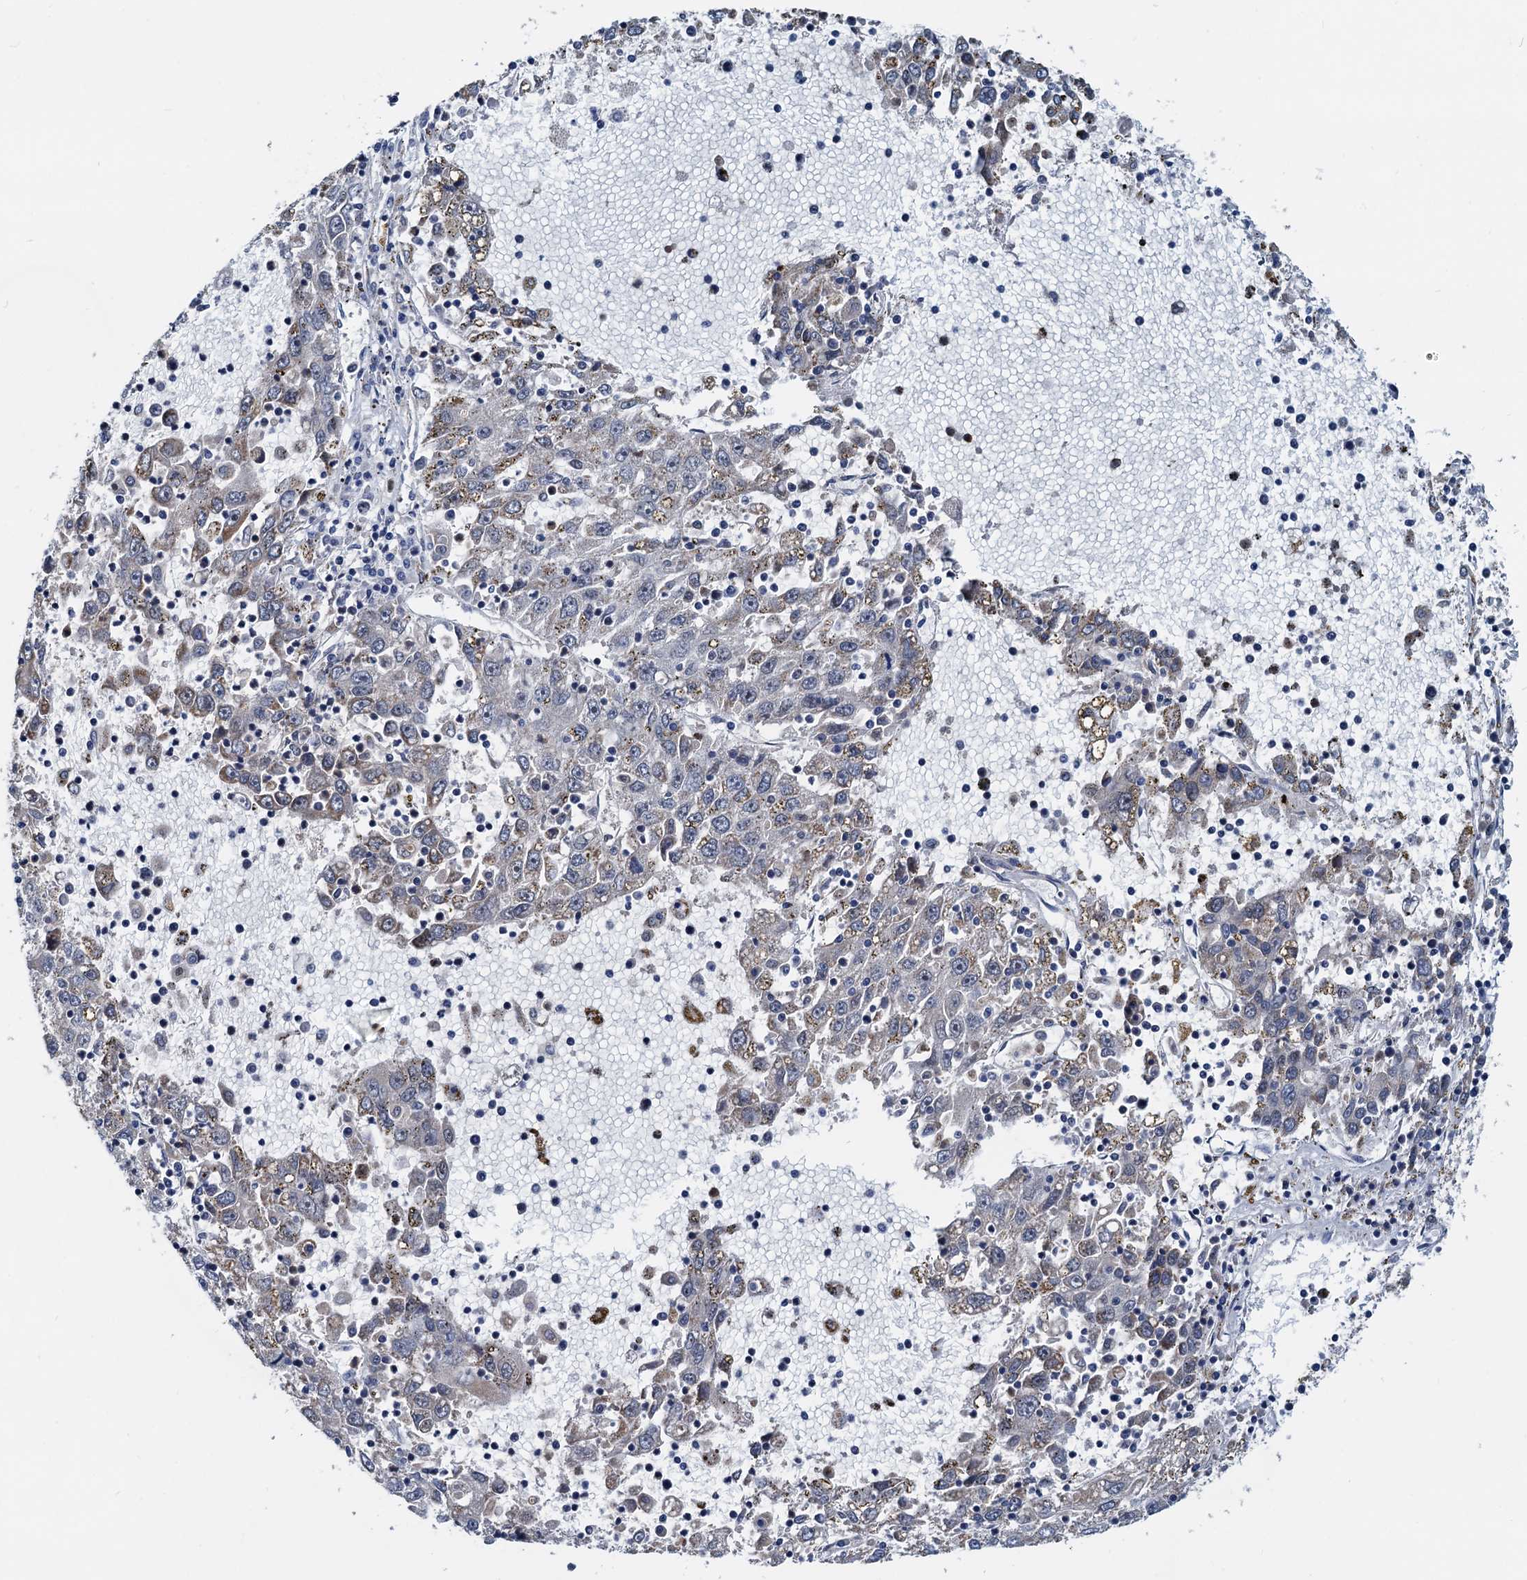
{"staining": {"intensity": "weak", "quantity": "<25%", "location": "cytoplasmic/membranous"}, "tissue": "liver cancer", "cell_type": "Tumor cells", "image_type": "cancer", "snomed": [{"axis": "morphology", "description": "Carcinoma, Hepatocellular, NOS"}, {"axis": "topography", "description": "Liver"}], "caption": "Liver hepatocellular carcinoma was stained to show a protein in brown. There is no significant positivity in tumor cells.", "gene": "MCMBP", "patient": {"sex": "male", "age": 49}}